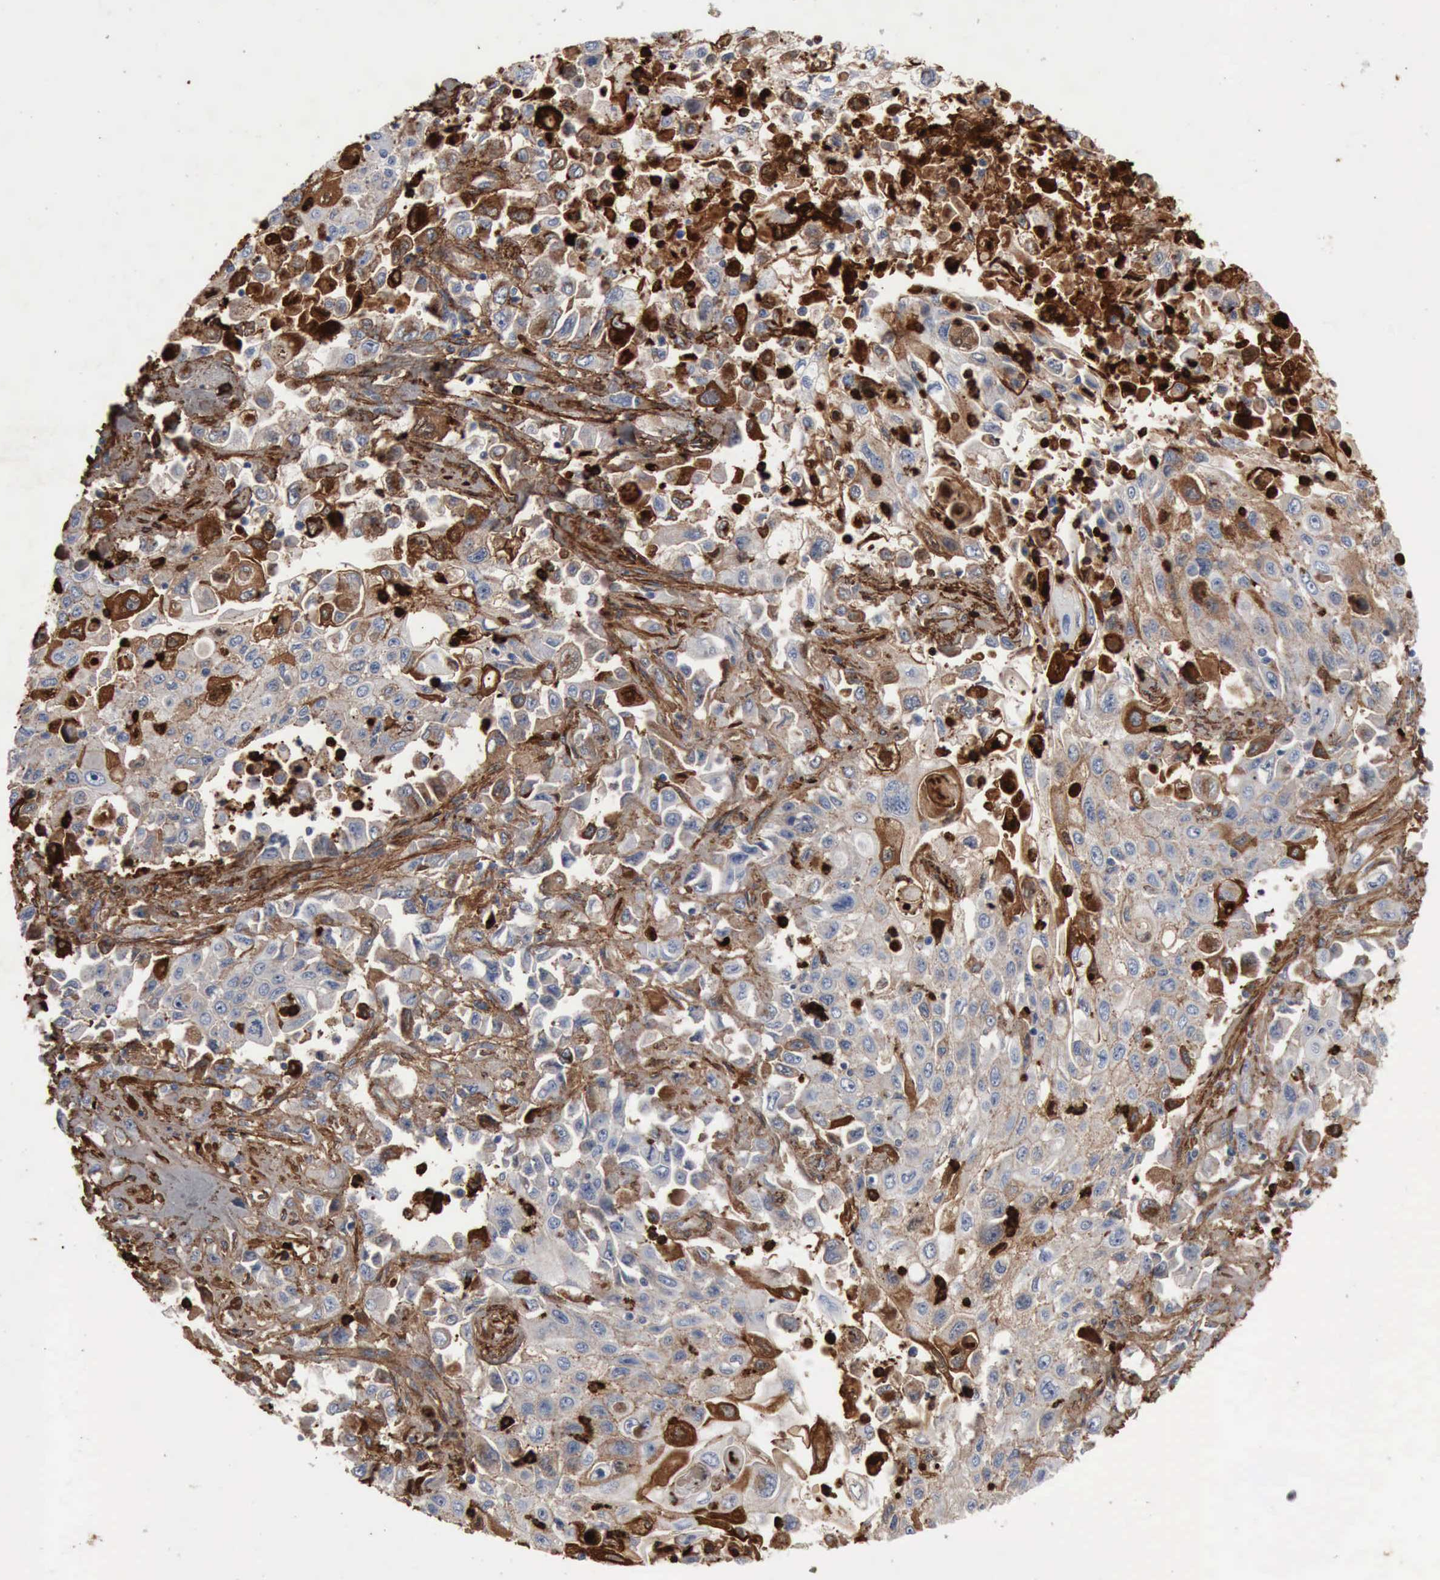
{"staining": {"intensity": "strong", "quantity": "25%-75%", "location": "cytoplasmic/membranous"}, "tissue": "pancreatic cancer", "cell_type": "Tumor cells", "image_type": "cancer", "snomed": [{"axis": "morphology", "description": "Adenocarcinoma, NOS"}, {"axis": "topography", "description": "Pancreas"}], "caption": "Immunohistochemistry photomicrograph of neoplastic tissue: human pancreatic cancer stained using immunohistochemistry (IHC) shows high levels of strong protein expression localized specifically in the cytoplasmic/membranous of tumor cells, appearing as a cytoplasmic/membranous brown color.", "gene": "FN1", "patient": {"sex": "male", "age": 70}}